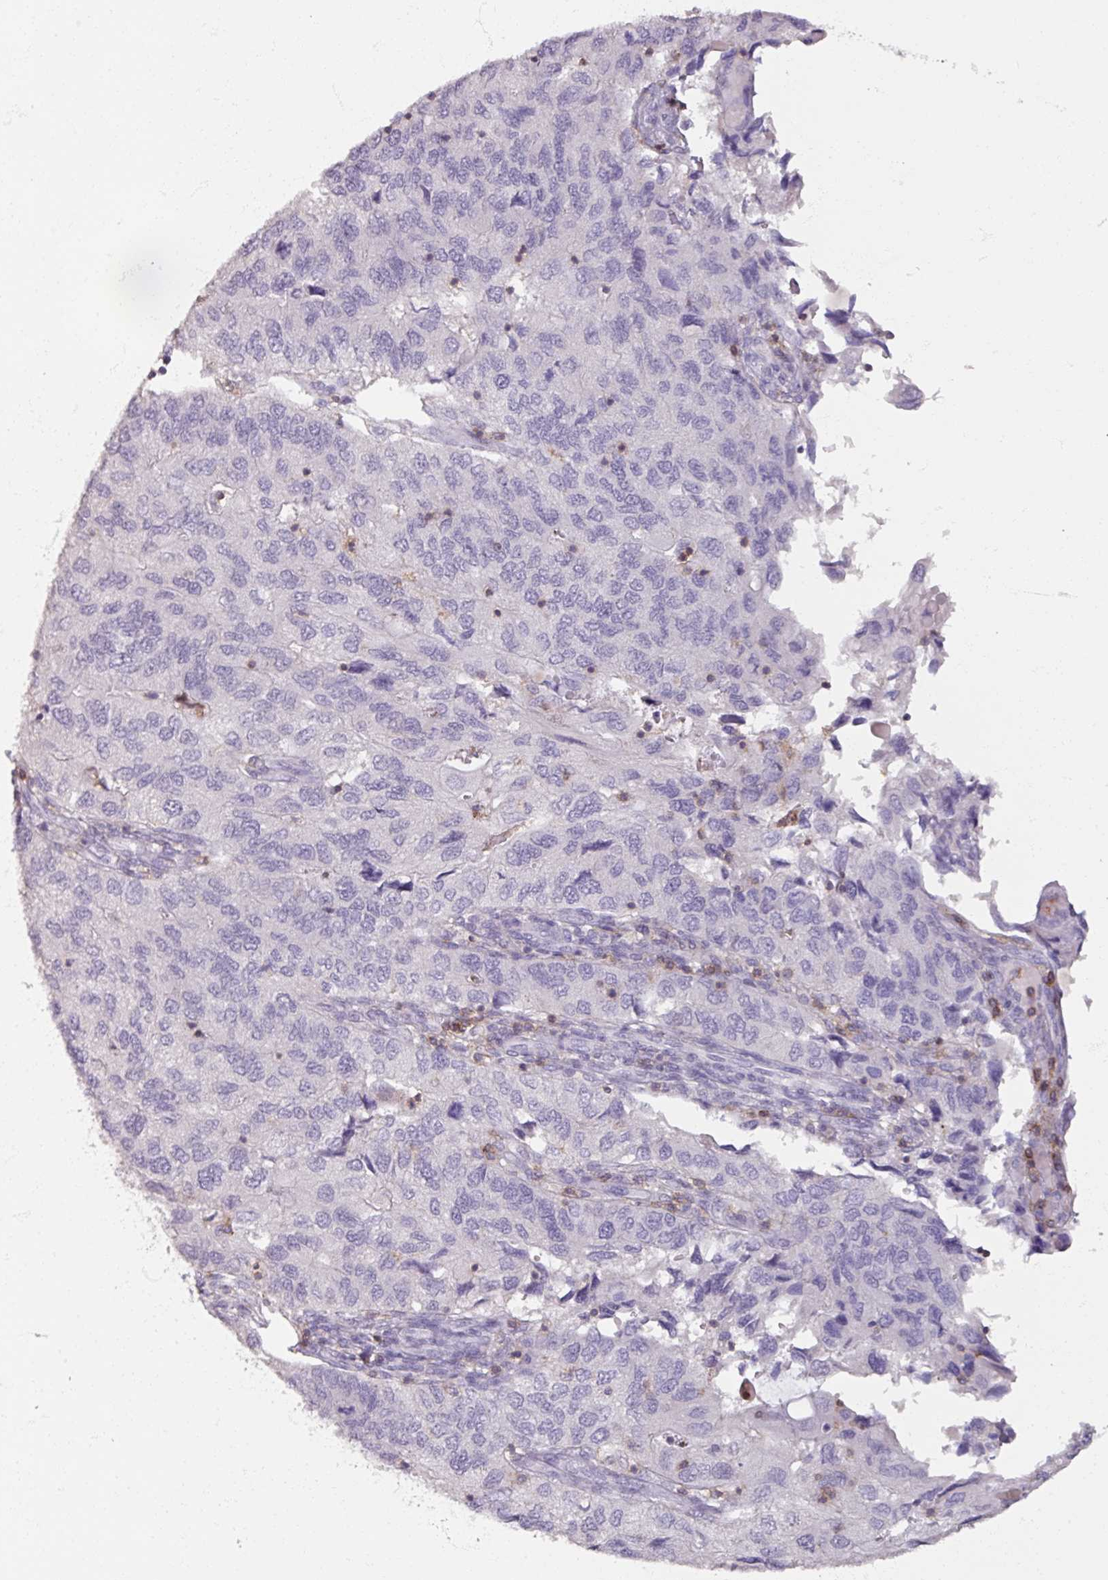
{"staining": {"intensity": "negative", "quantity": "none", "location": "none"}, "tissue": "endometrial cancer", "cell_type": "Tumor cells", "image_type": "cancer", "snomed": [{"axis": "morphology", "description": "Carcinoma, NOS"}, {"axis": "topography", "description": "Uterus"}], "caption": "A micrograph of endometrial cancer (carcinoma) stained for a protein shows no brown staining in tumor cells.", "gene": "PTPRC", "patient": {"sex": "female", "age": 76}}